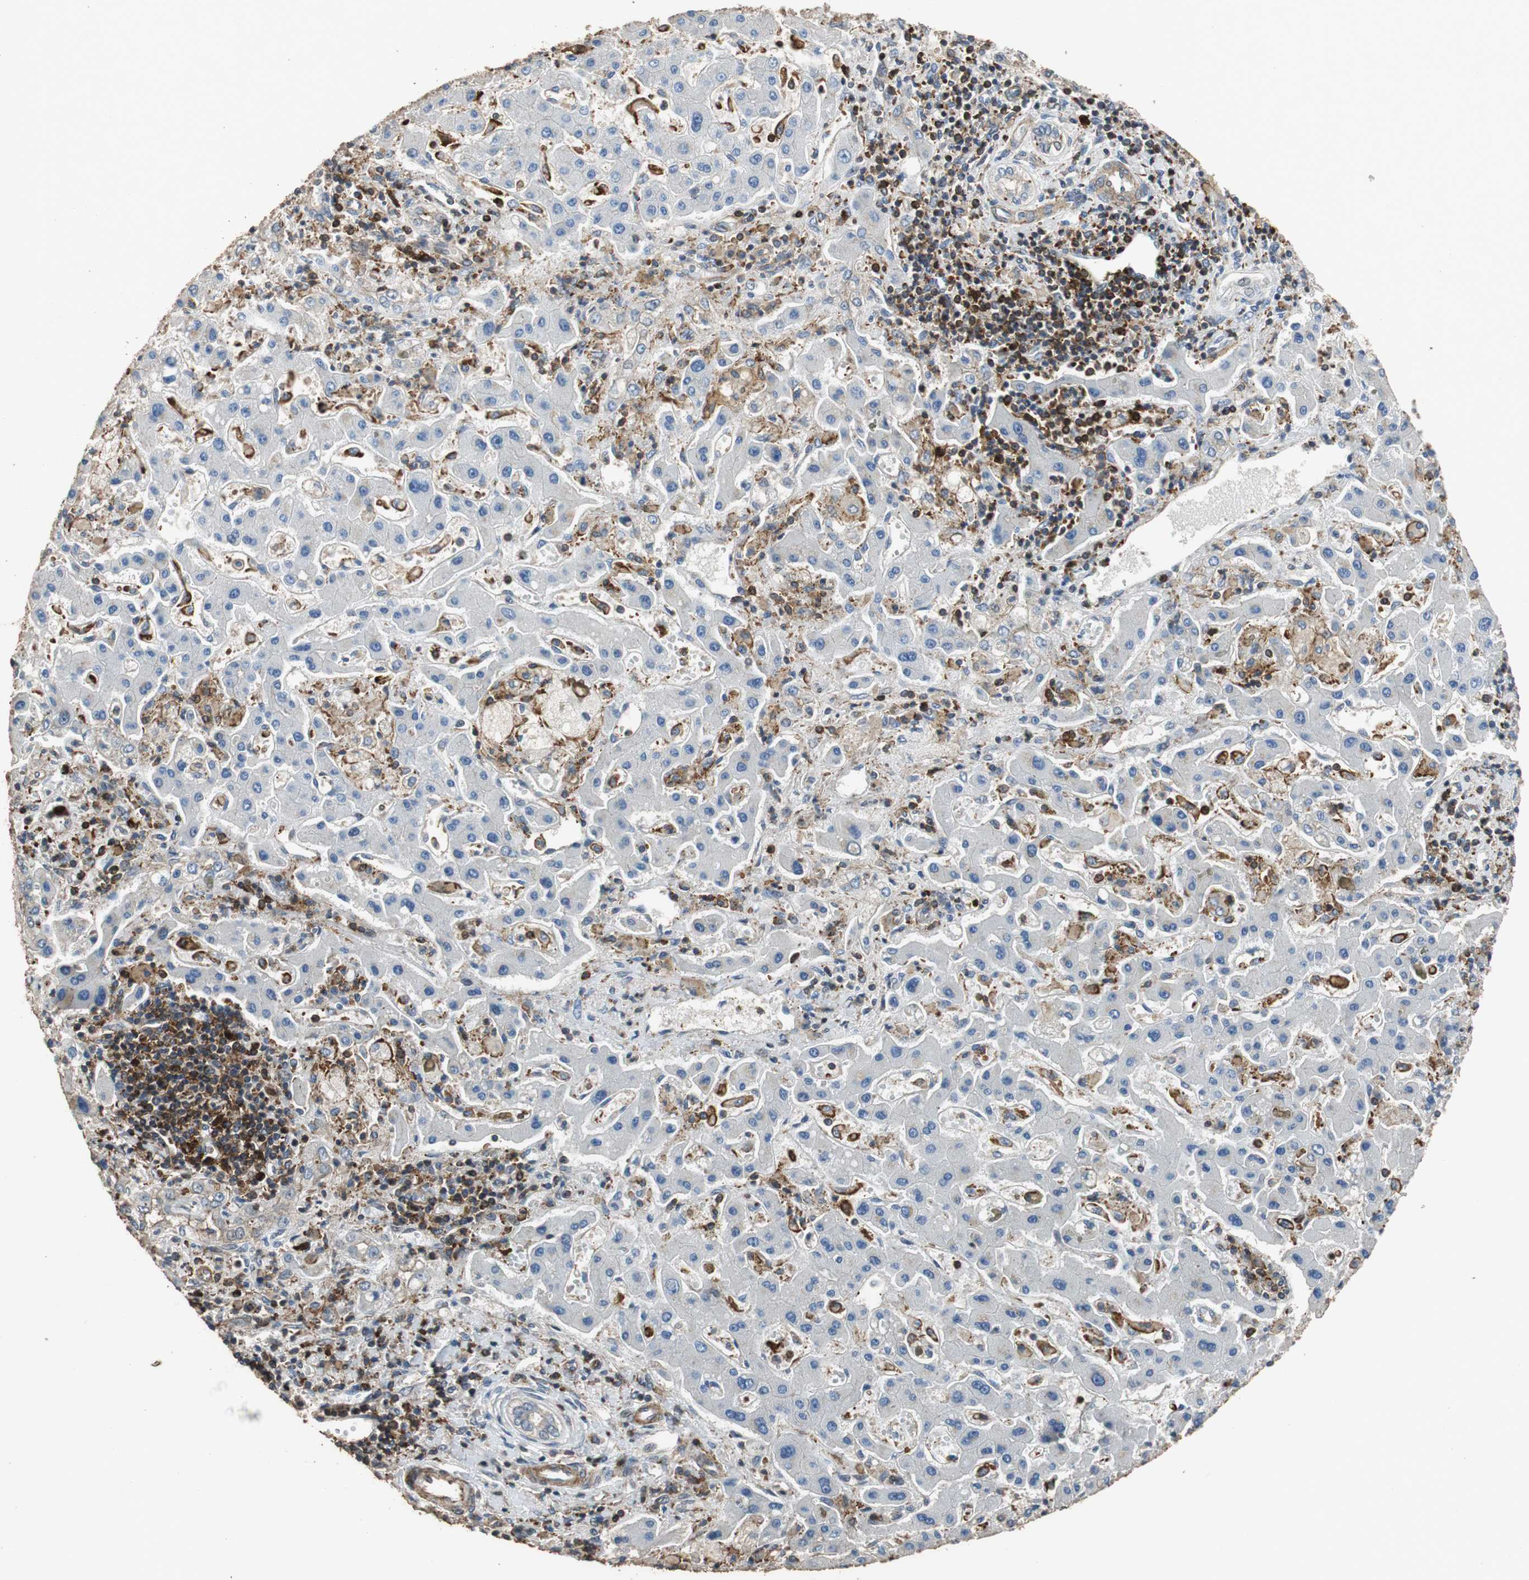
{"staining": {"intensity": "negative", "quantity": "none", "location": "none"}, "tissue": "liver cancer", "cell_type": "Tumor cells", "image_type": "cancer", "snomed": [{"axis": "morphology", "description": "Cholangiocarcinoma"}, {"axis": "topography", "description": "Liver"}], "caption": "Immunohistochemical staining of human liver cancer demonstrates no significant positivity in tumor cells.", "gene": "PRKRA", "patient": {"sex": "male", "age": 50}}